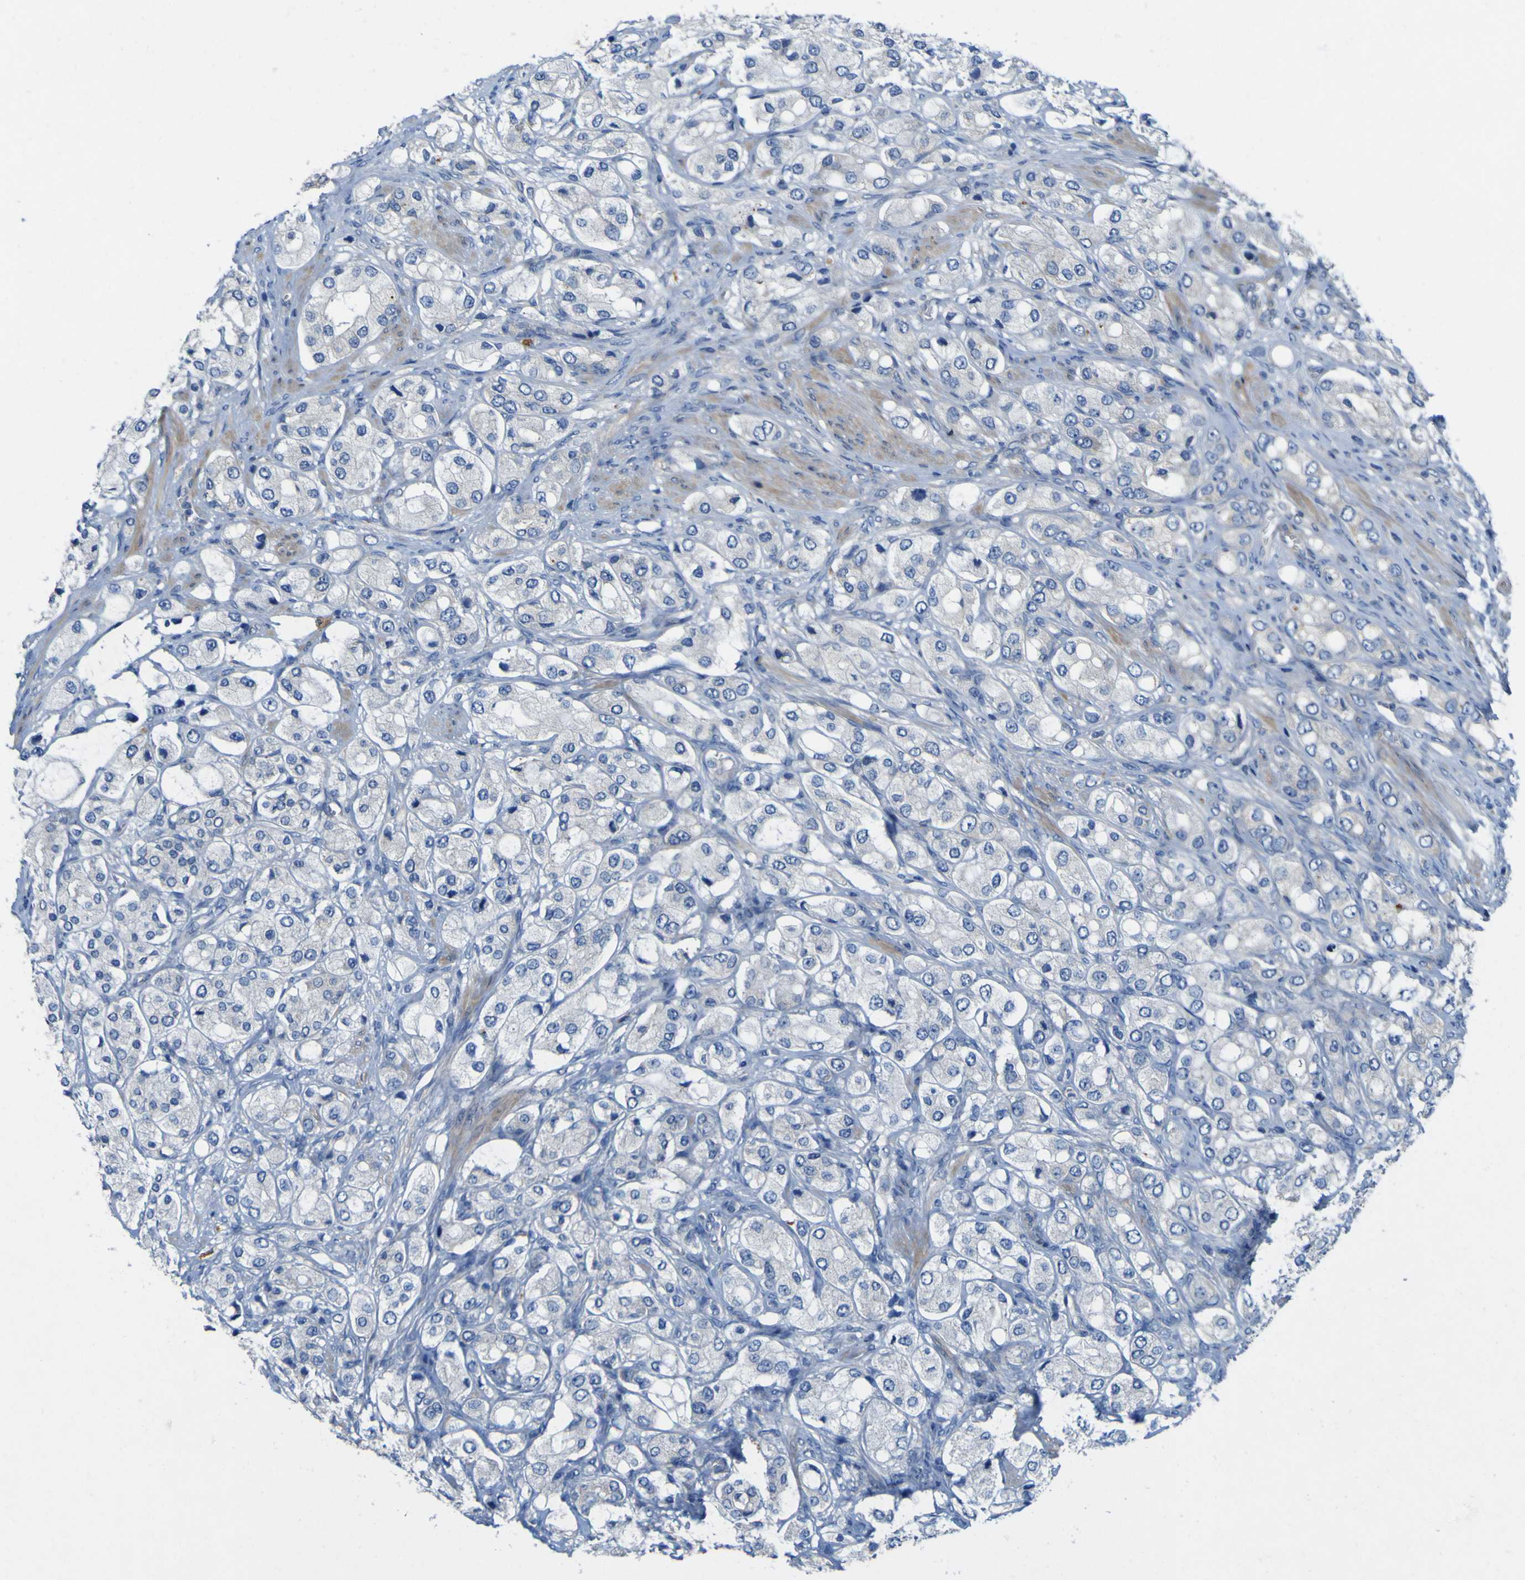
{"staining": {"intensity": "negative", "quantity": "none", "location": "none"}, "tissue": "prostate cancer", "cell_type": "Tumor cells", "image_type": "cancer", "snomed": [{"axis": "morphology", "description": "Adenocarcinoma, High grade"}, {"axis": "topography", "description": "Prostate"}], "caption": "Tumor cells are negative for brown protein staining in prostate cancer. The staining was performed using DAB (3,3'-diaminobenzidine) to visualize the protein expression in brown, while the nuclei were stained in blue with hematoxylin (Magnification: 20x).", "gene": "MYEOV", "patient": {"sex": "male", "age": 65}}